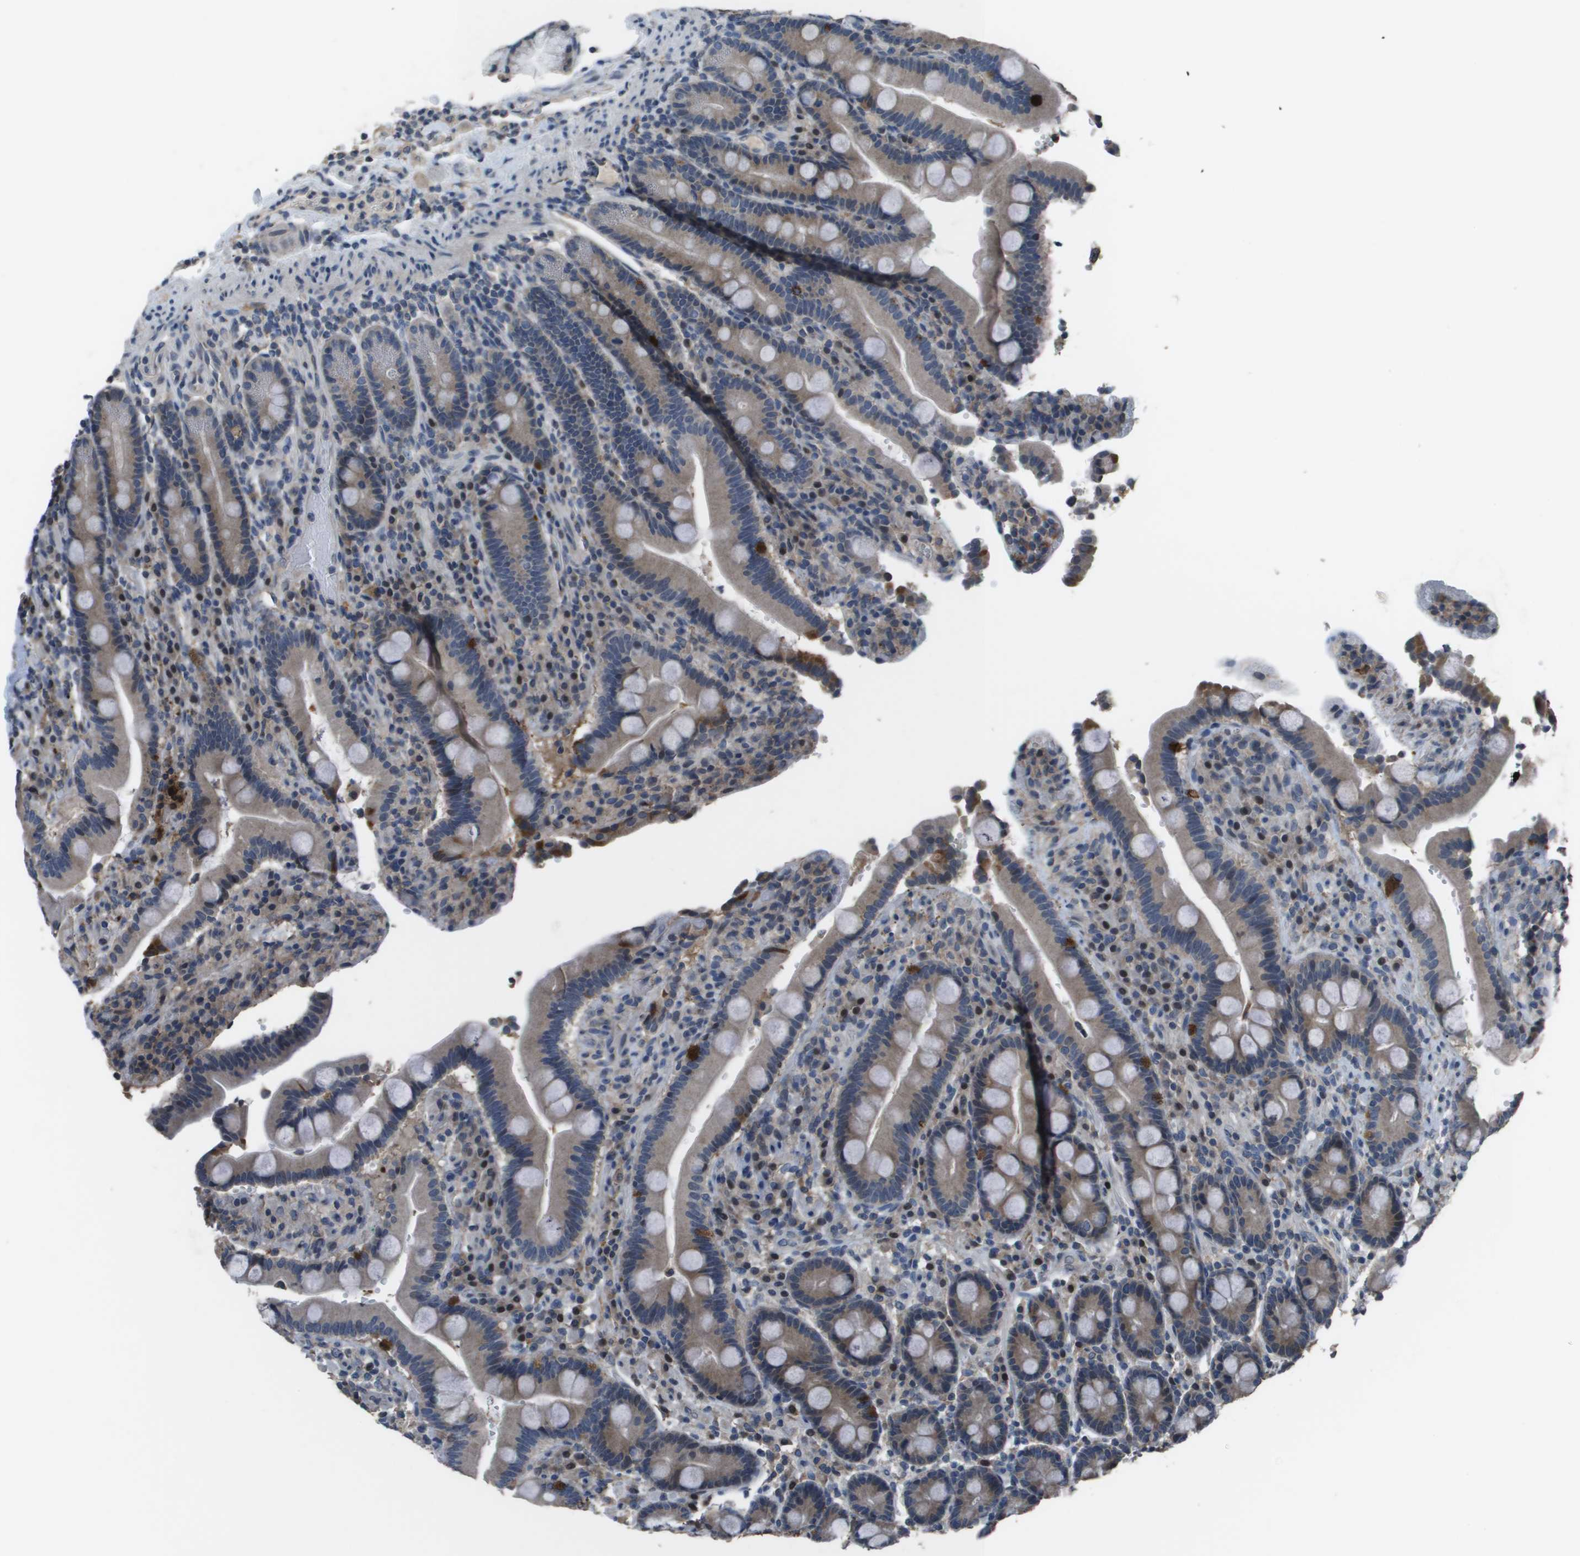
{"staining": {"intensity": "moderate", "quantity": "25%-75%", "location": "cytoplasmic/membranous"}, "tissue": "duodenum", "cell_type": "Glandular cells", "image_type": "normal", "snomed": [{"axis": "morphology", "description": "Normal tissue, NOS"}, {"axis": "topography", "description": "Small intestine, NOS"}], "caption": "Approximately 25%-75% of glandular cells in unremarkable human duodenum demonstrate moderate cytoplasmic/membranous protein positivity as visualized by brown immunohistochemical staining.", "gene": "GOSR2", "patient": {"sex": "female", "age": 71}}